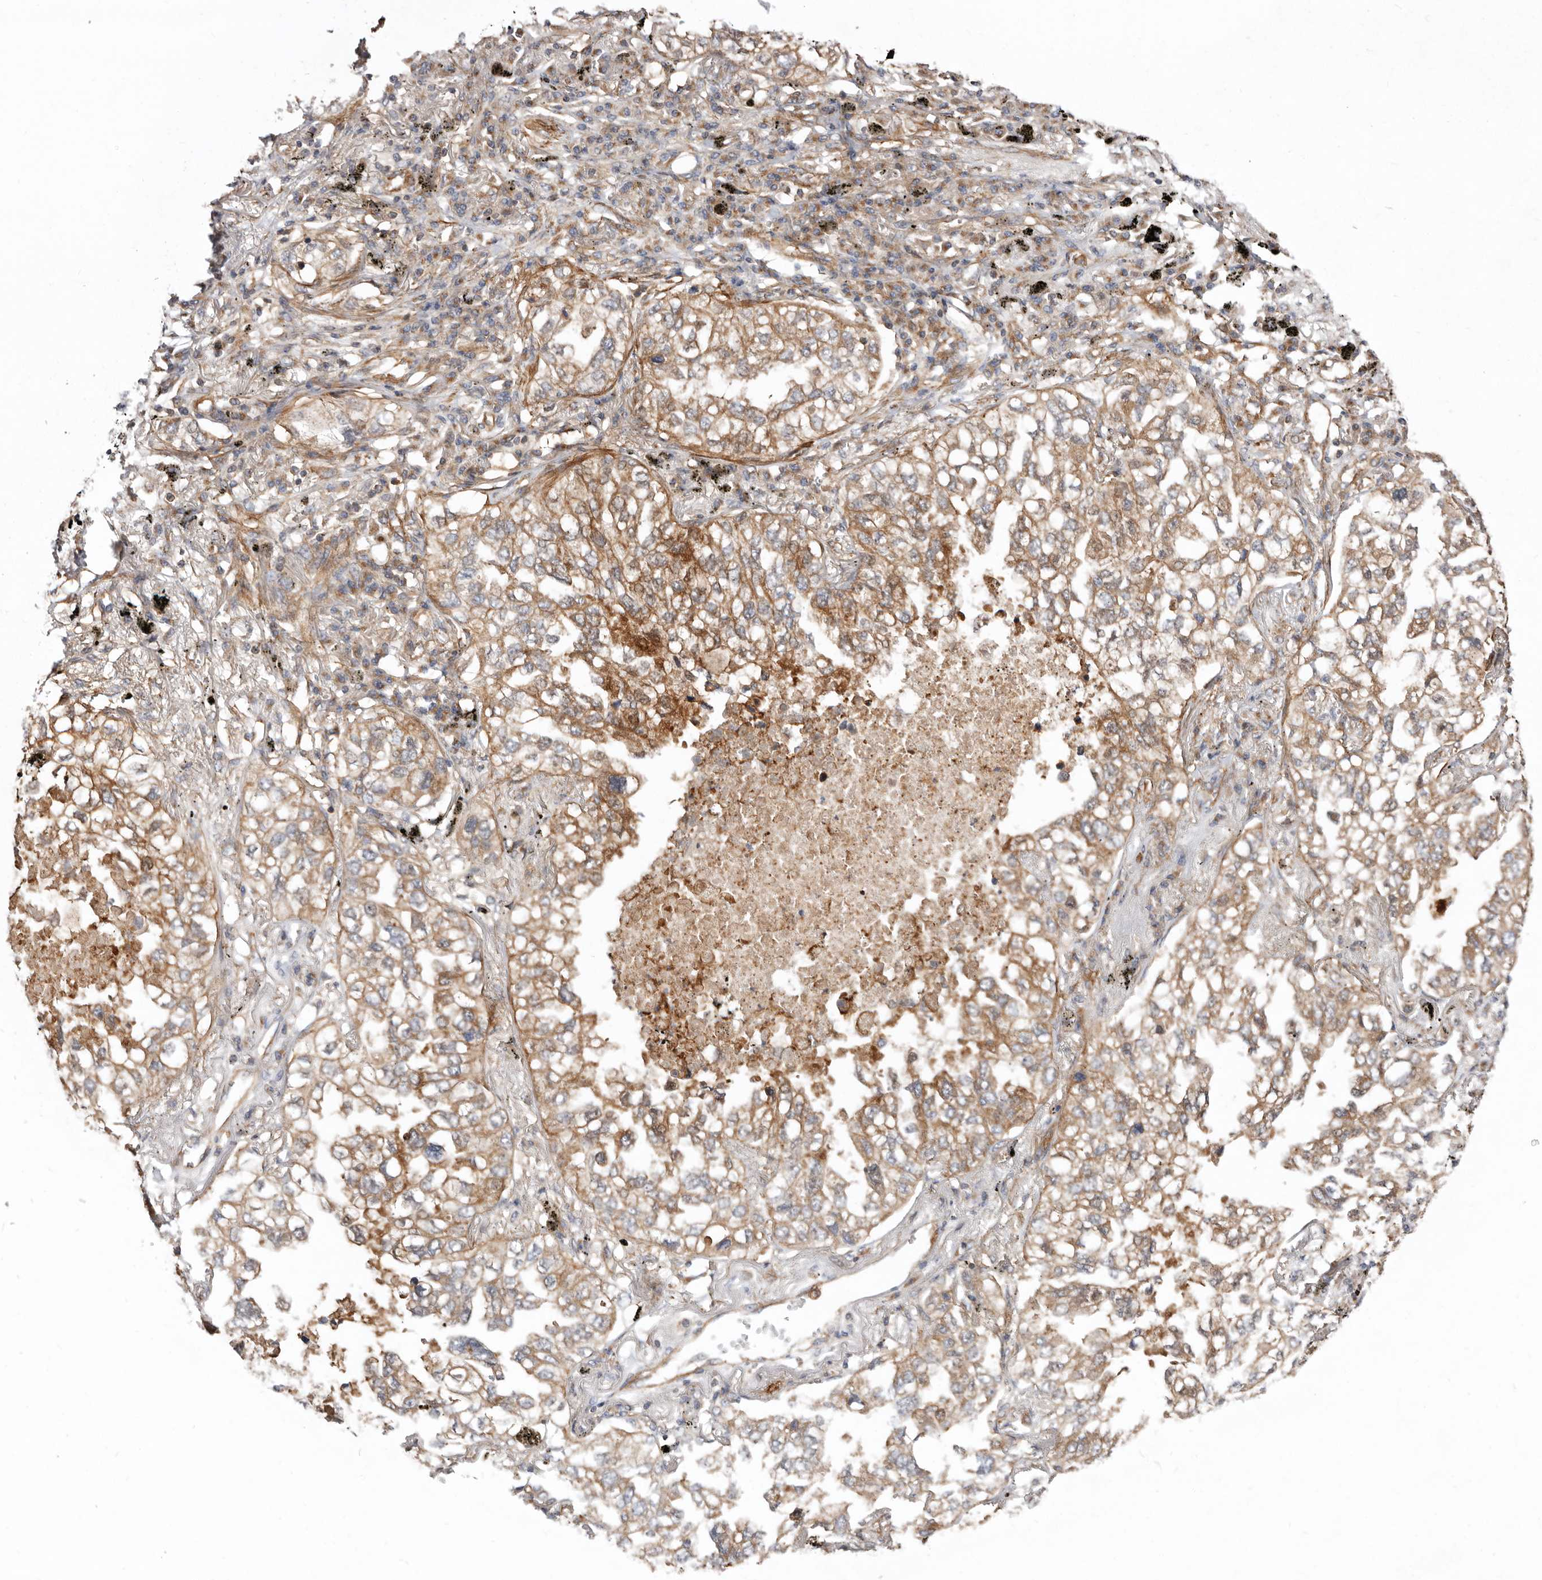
{"staining": {"intensity": "moderate", "quantity": ">75%", "location": "cytoplasmic/membranous"}, "tissue": "lung cancer", "cell_type": "Tumor cells", "image_type": "cancer", "snomed": [{"axis": "morphology", "description": "Adenocarcinoma, NOS"}, {"axis": "topography", "description": "Lung"}], "caption": "Immunohistochemical staining of human lung cancer (adenocarcinoma) exhibits medium levels of moderate cytoplasmic/membranous staining in approximately >75% of tumor cells. (Brightfield microscopy of DAB IHC at high magnification).", "gene": "TMC7", "patient": {"sex": "male", "age": 65}}